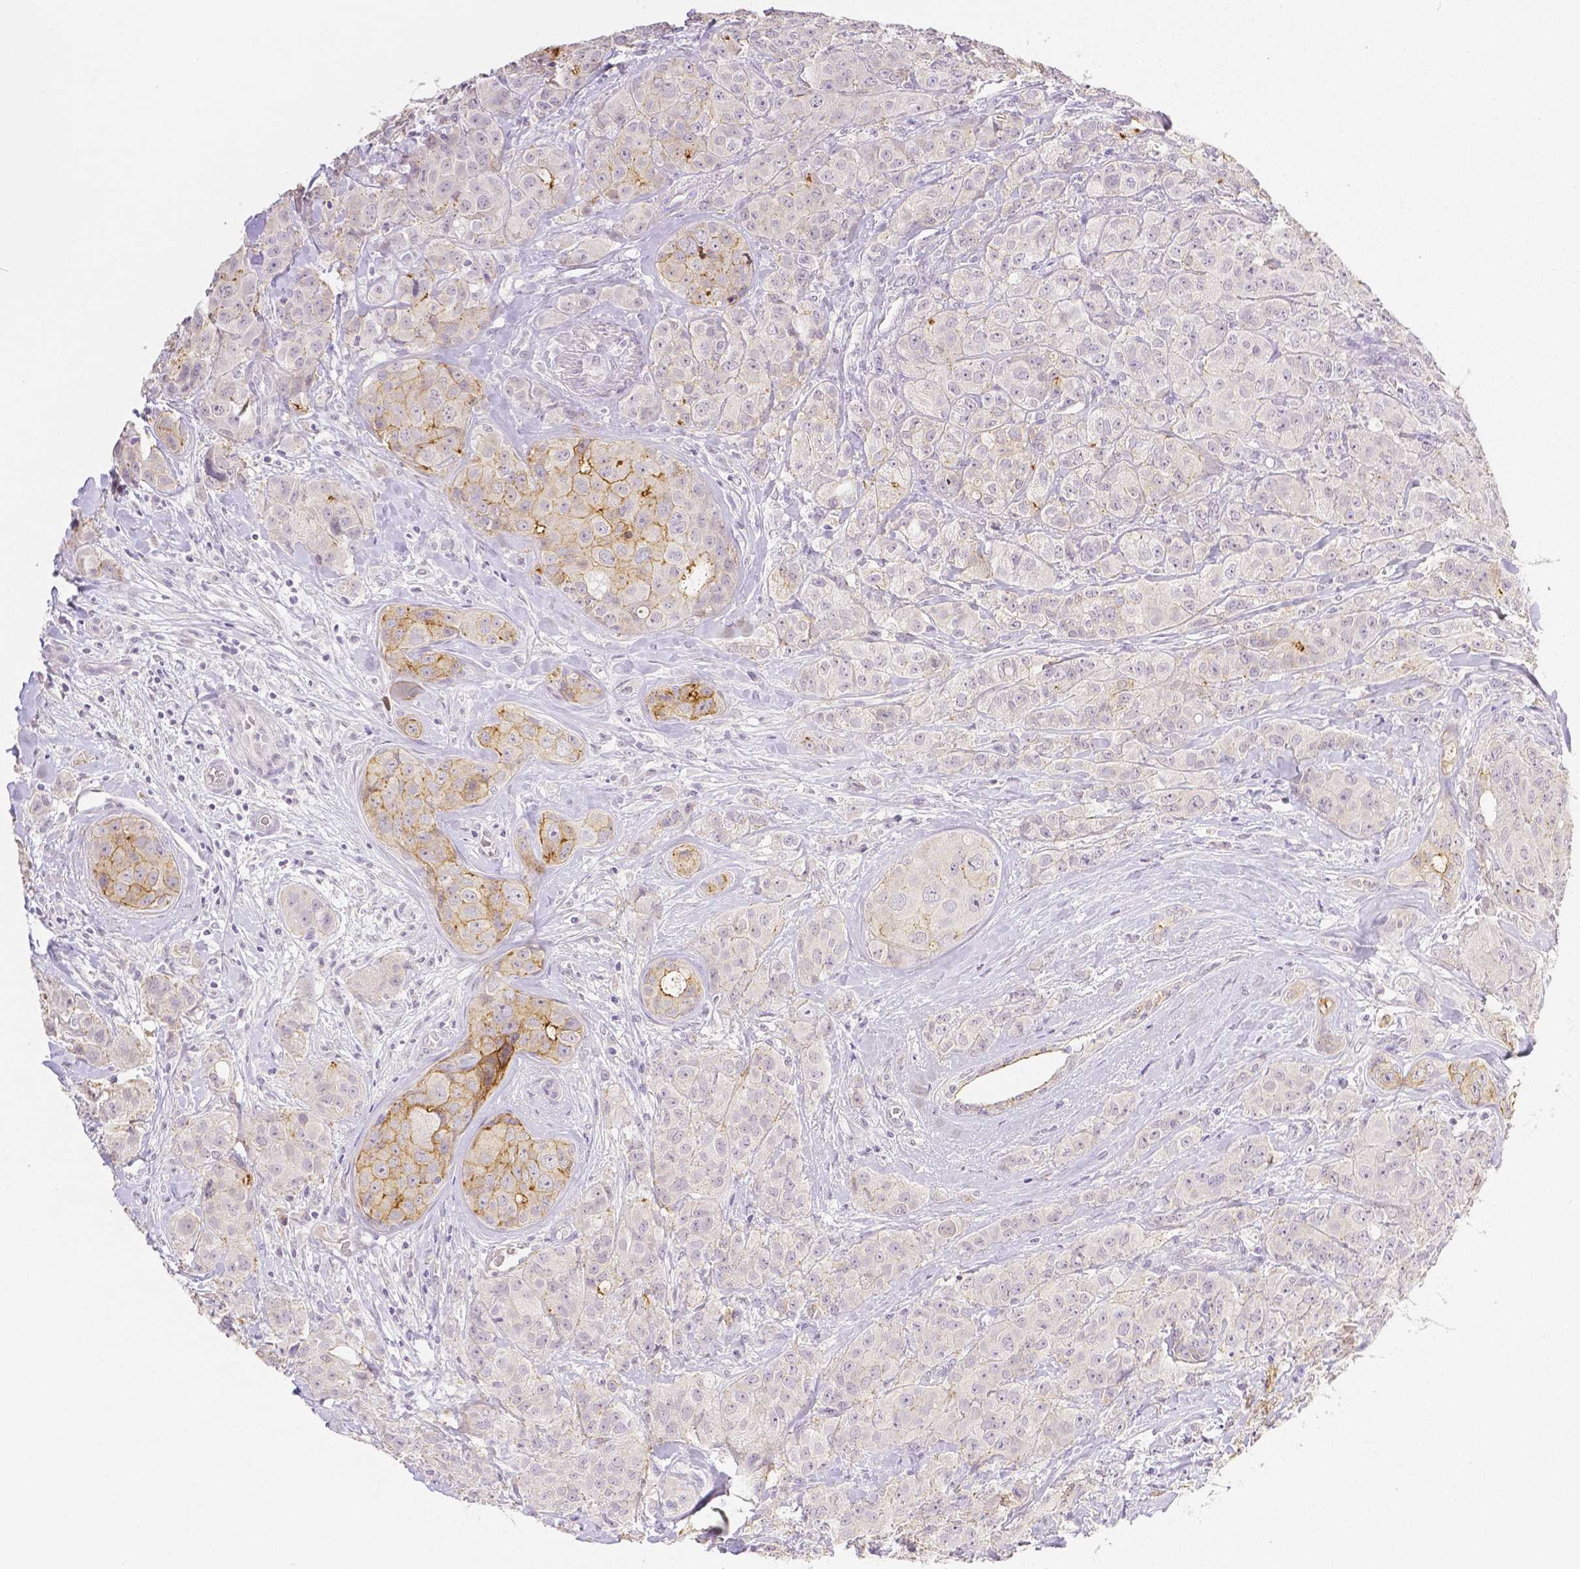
{"staining": {"intensity": "moderate", "quantity": "<25%", "location": "cytoplasmic/membranous"}, "tissue": "breast cancer", "cell_type": "Tumor cells", "image_type": "cancer", "snomed": [{"axis": "morphology", "description": "Duct carcinoma"}, {"axis": "topography", "description": "Breast"}], "caption": "Moderate cytoplasmic/membranous protein positivity is present in approximately <25% of tumor cells in breast cancer.", "gene": "OCLN", "patient": {"sex": "female", "age": 43}}